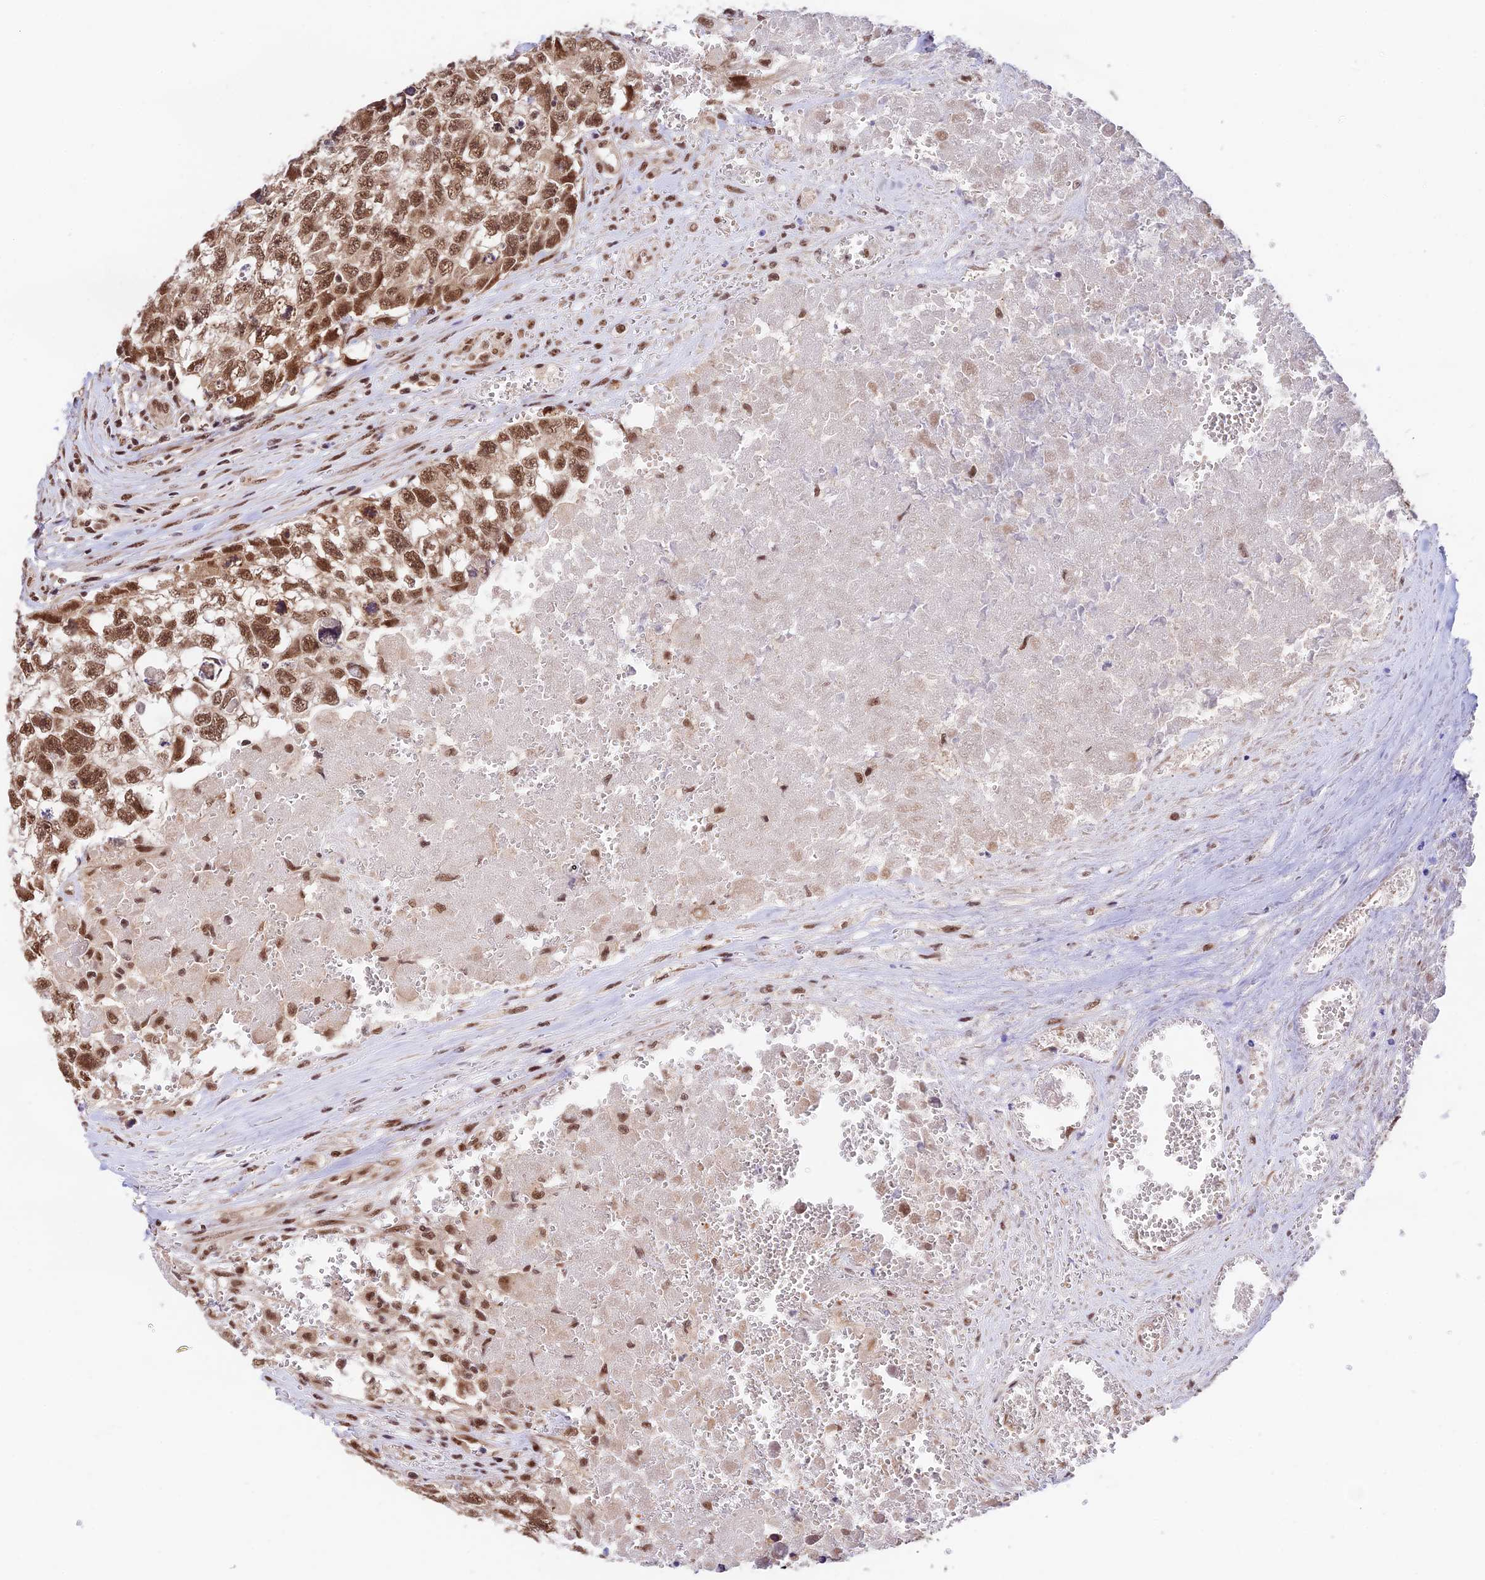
{"staining": {"intensity": "moderate", "quantity": ">75%", "location": "nuclear"}, "tissue": "testis cancer", "cell_type": "Tumor cells", "image_type": "cancer", "snomed": [{"axis": "morphology", "description": "Seminoma, NOS"}, {"axis": "morphology", "description": "Carcinoma, Embryonal, NOS"}, {"axis": "topography", "description": "Testis"}], "caption": "Immunohistochemical staining of human testis embryonal carcinoma demonstrates medium levels of moderate nuclear protein staining in approximately >75% of tumor cells.", "gene": "RBM42", "patient": {"sex": "male", "age": 29}}